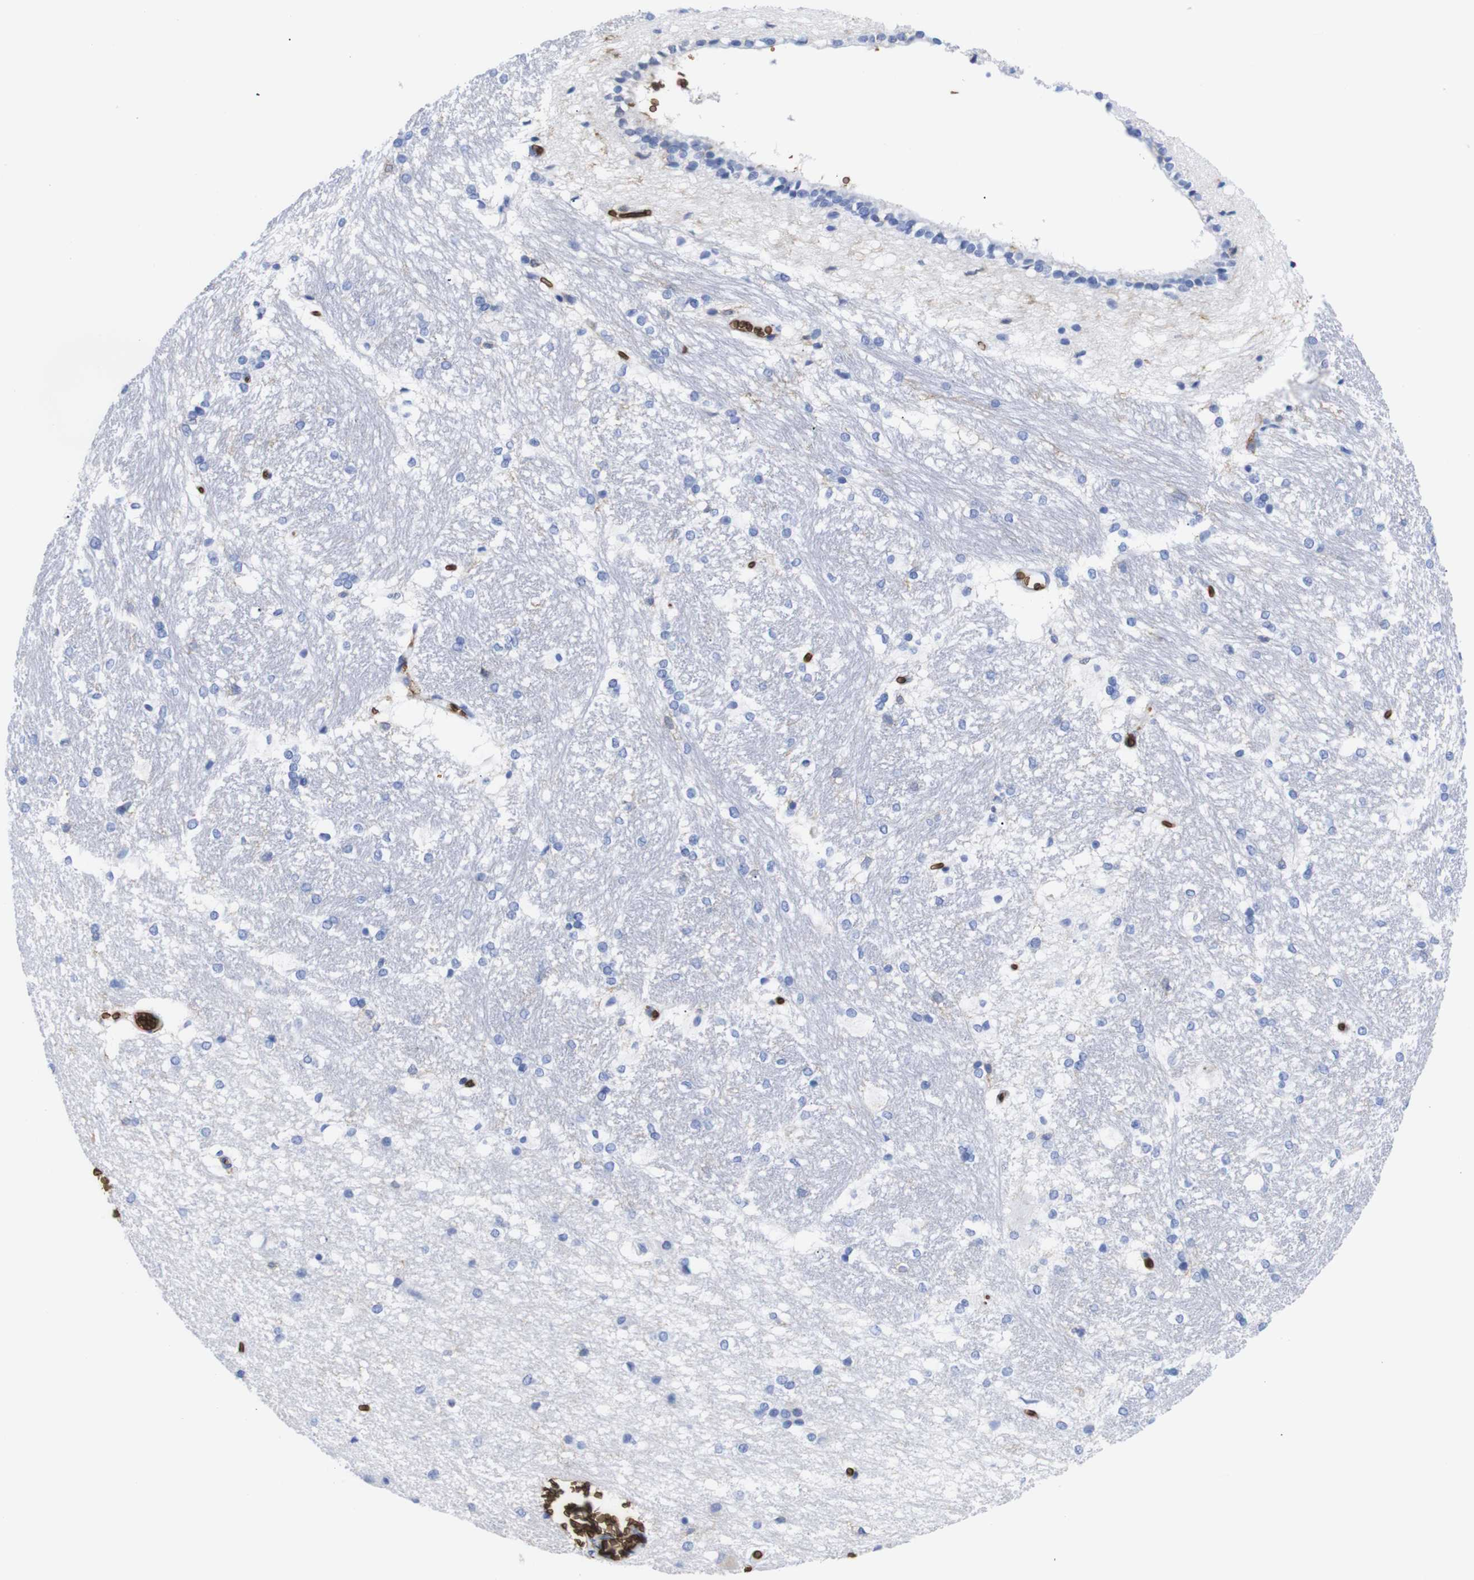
{"staining": {"intensity": "negative", "quantity": "none", "location": "none"}, "tissue": "hippocampus", "cell_type": "Glial cells", "image_type": "normal", "snomed": [{"axis": "morphology", "description": "Normal tissue, NOS"}, {"axis": "topography", "description": "Hippocampus"}], "caption": "DAB (3,3'-diaminobenzidine) immunohistochemical staining of benign human hippocampus demonstrates no significant positivity in glial cells.", "gene": "S1PR2", "patient": {"sex": "female", "age": 19}}